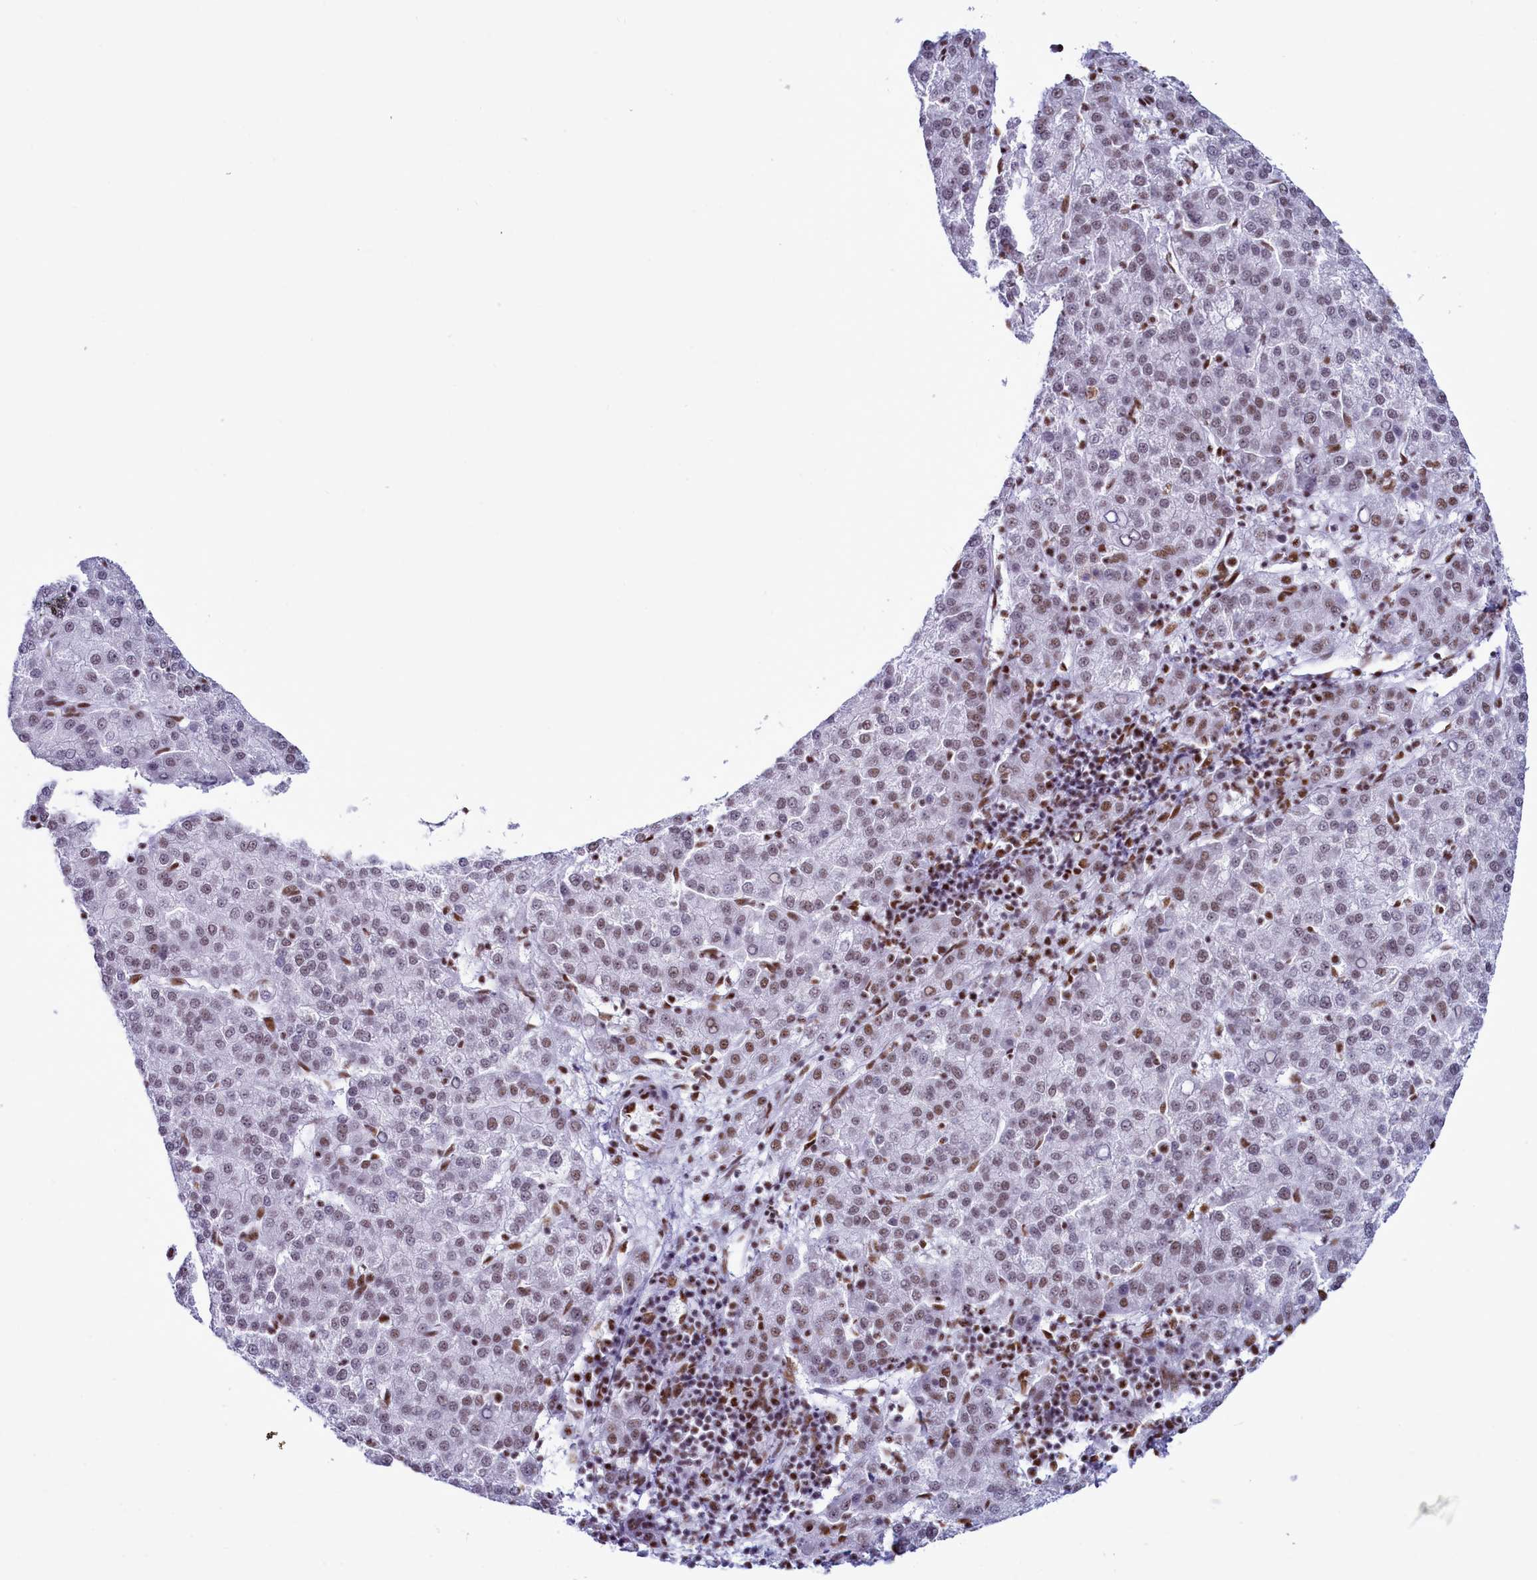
{"staining": {"intensity": "weak", "quantity": "25%-75%", "location": "nuclear"}, "tissue": "liver cancer", "cell_type": "Tumor cells", "image_type": "cancer", "snomed": [{"axis": "morphology", "description": "Carcinoma, Hepatocellular, NOS"}, {"axis": "topography", "description": "Liver"}], "caption": "Weak nuclear protein expression is identified in about 25%-75% of tumor cells in liver cancer (hepatocellular carcinoma). The staining was performed using DAB, with brown indicating positive protein expression. Nuclei are stained blue with hematoxylin.", "gene": "RALY", "patient": {"sex": "female", "age": 58}}